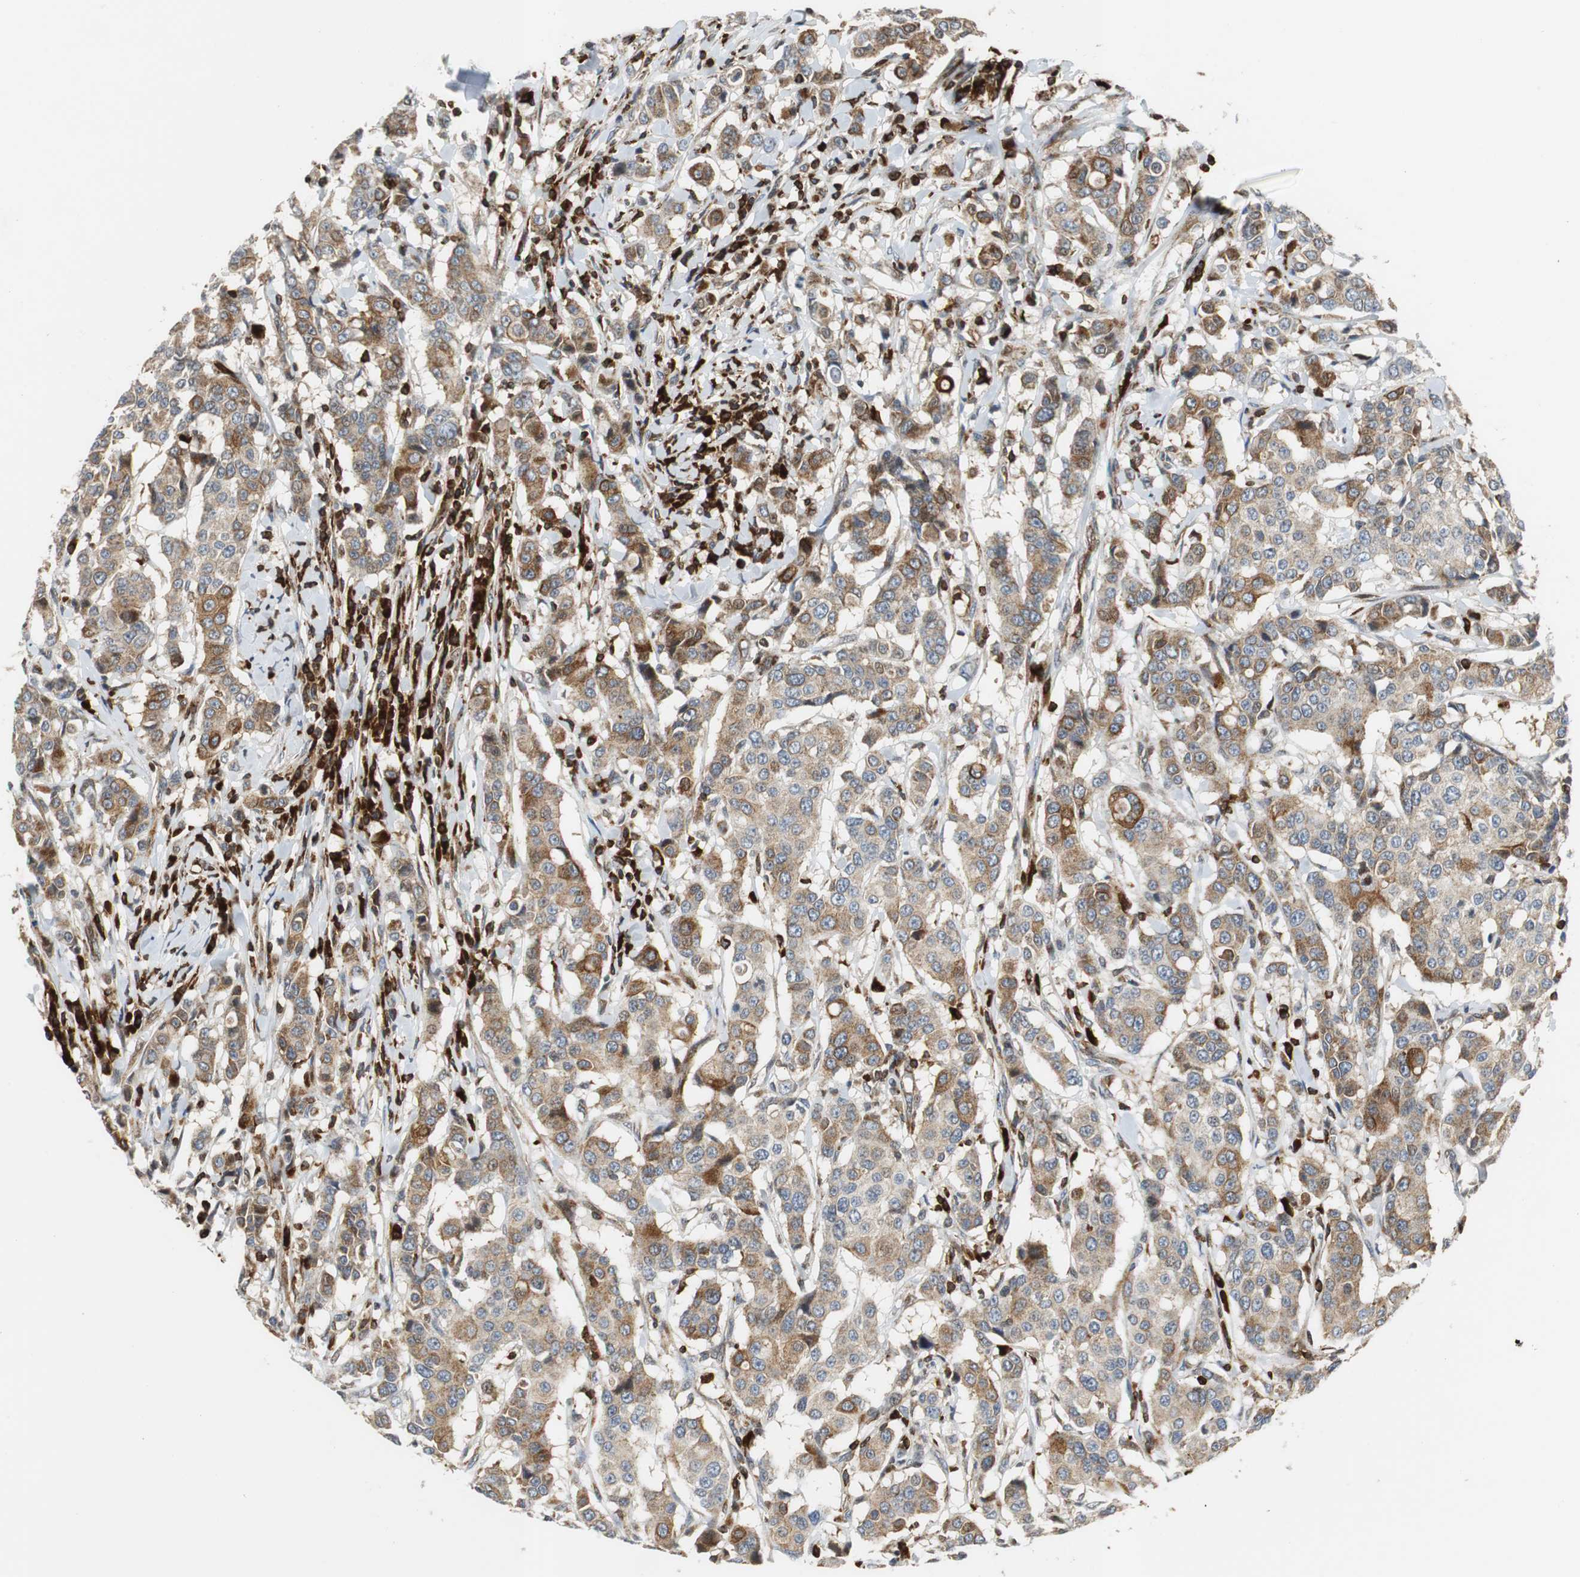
{"staining": {"intensity": "moderate", "quantity": "25%-75%", "location": "cytoplasmic/membranous"}, "tissue": "breast cancer", "cell_type": "Tumor cells", "image_type": "cancer", "snomed": [{"axis": "morphology", "description": "Duct carcinoma"}, {"axis": "topography", "description": "Breast"}], "caption": "Infiltrating ductal carcinoma (breast) tissue shows moderate cytoplasmic/membranous staining in approximately 25%-75% of tumor cells The staining is performed using DAB (3,3'-diaminobenzidine) brown chromogen to label protein expression. The nuclei are counter-stained blue using hematoxylin.", "gene": "TUBA4A", "patient": {"sex": "female", "age": 27}}